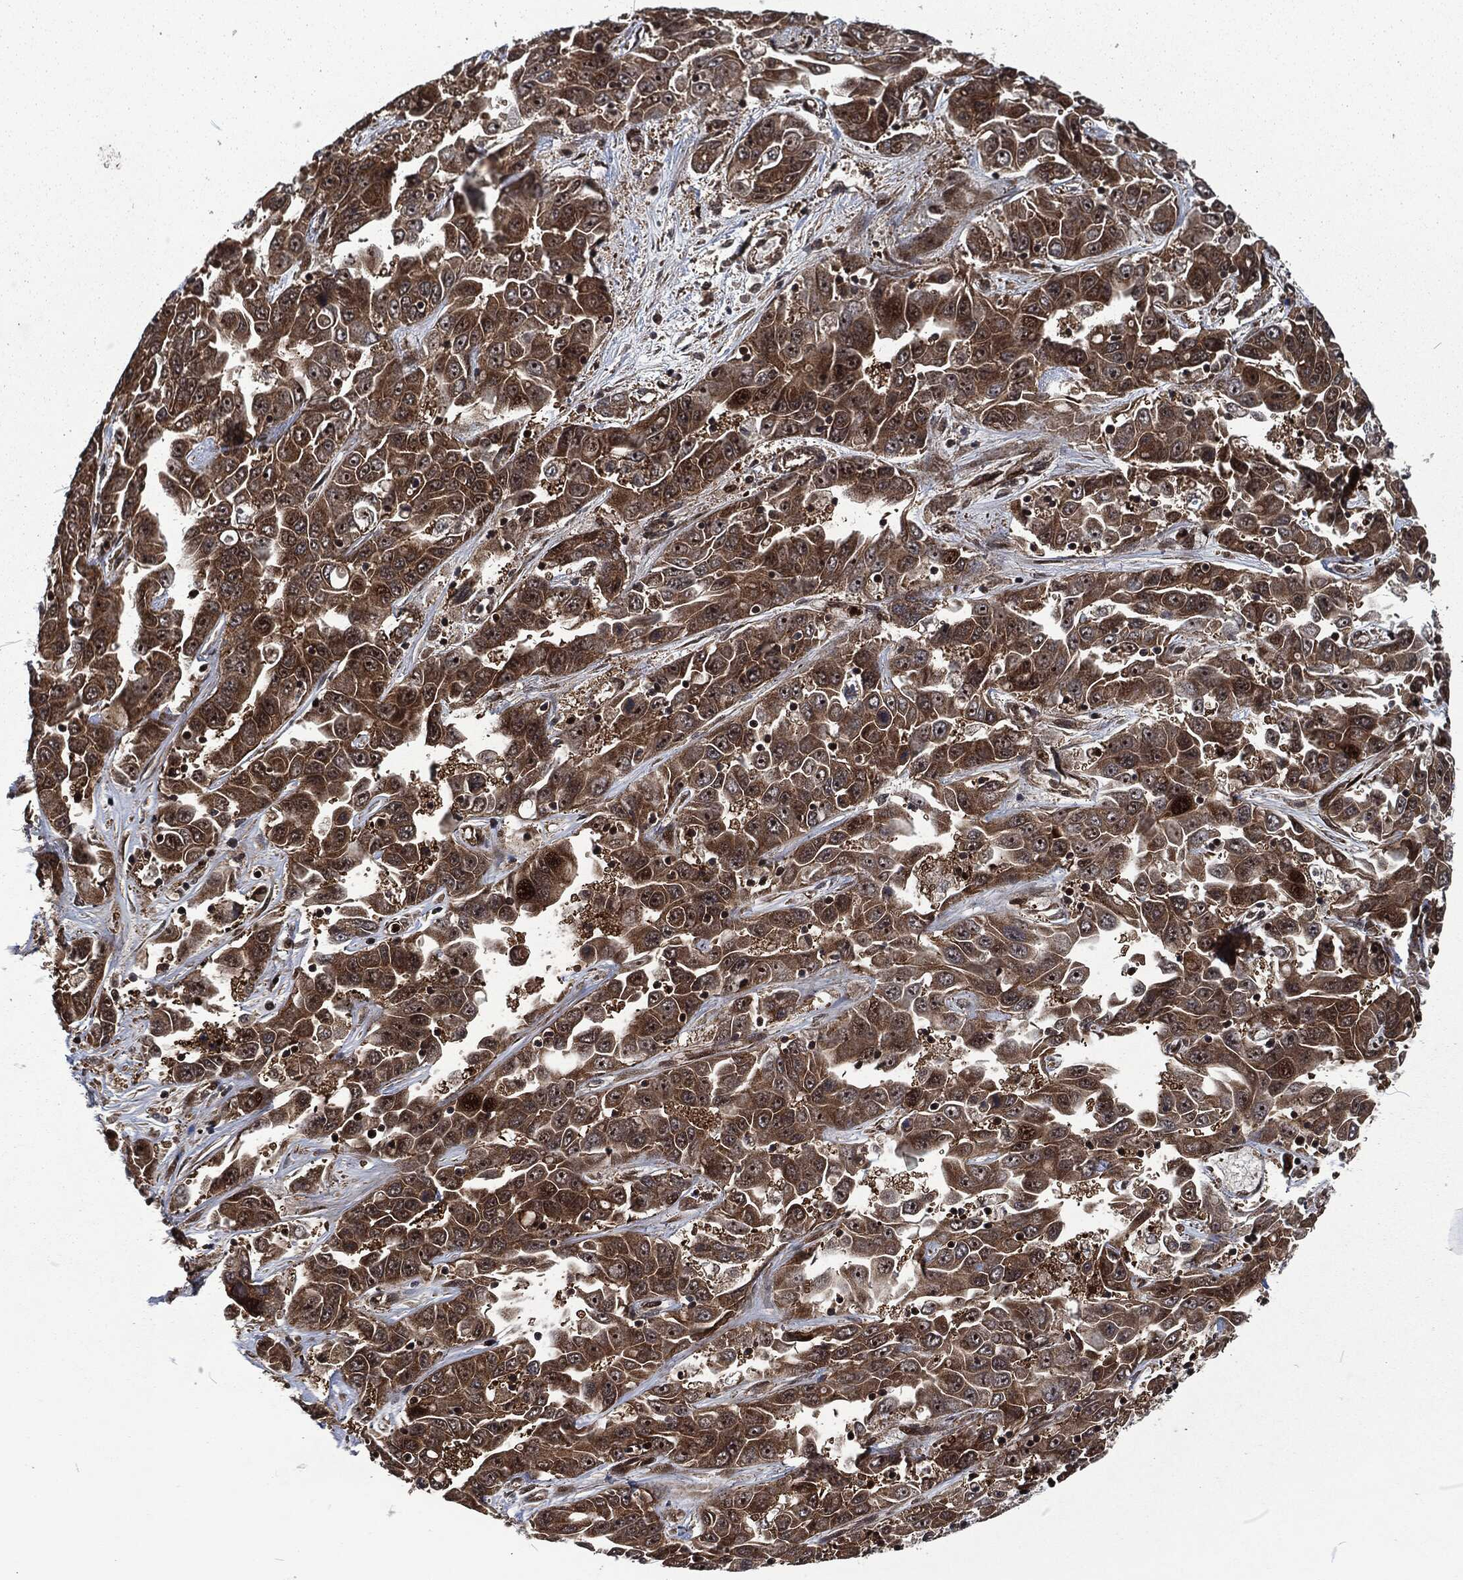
{"staining": {"intensity": "moderate", "quantity": ">75%", "location": "cytoplasmic/membranous"}, "tissue": "liver cancer", "cell_type": "Tumor cells", "image_type": "cancer", "snomed": [{"axis": "morphology", "description": "Cholangiocarcinoma"}, {"axis": "topography", "description": "Liver"}], "caption": "This image shows cholangiocarcinoma (liver) stained with immunohistochemistry to label a protein in brown. The cytoplasmic/membranous of tumor cells show moderate positivity for the protein. Nuclei are counter-stained blue.", "gene": "CMPK2", "patient": {"sex": "female", "age": 52}}